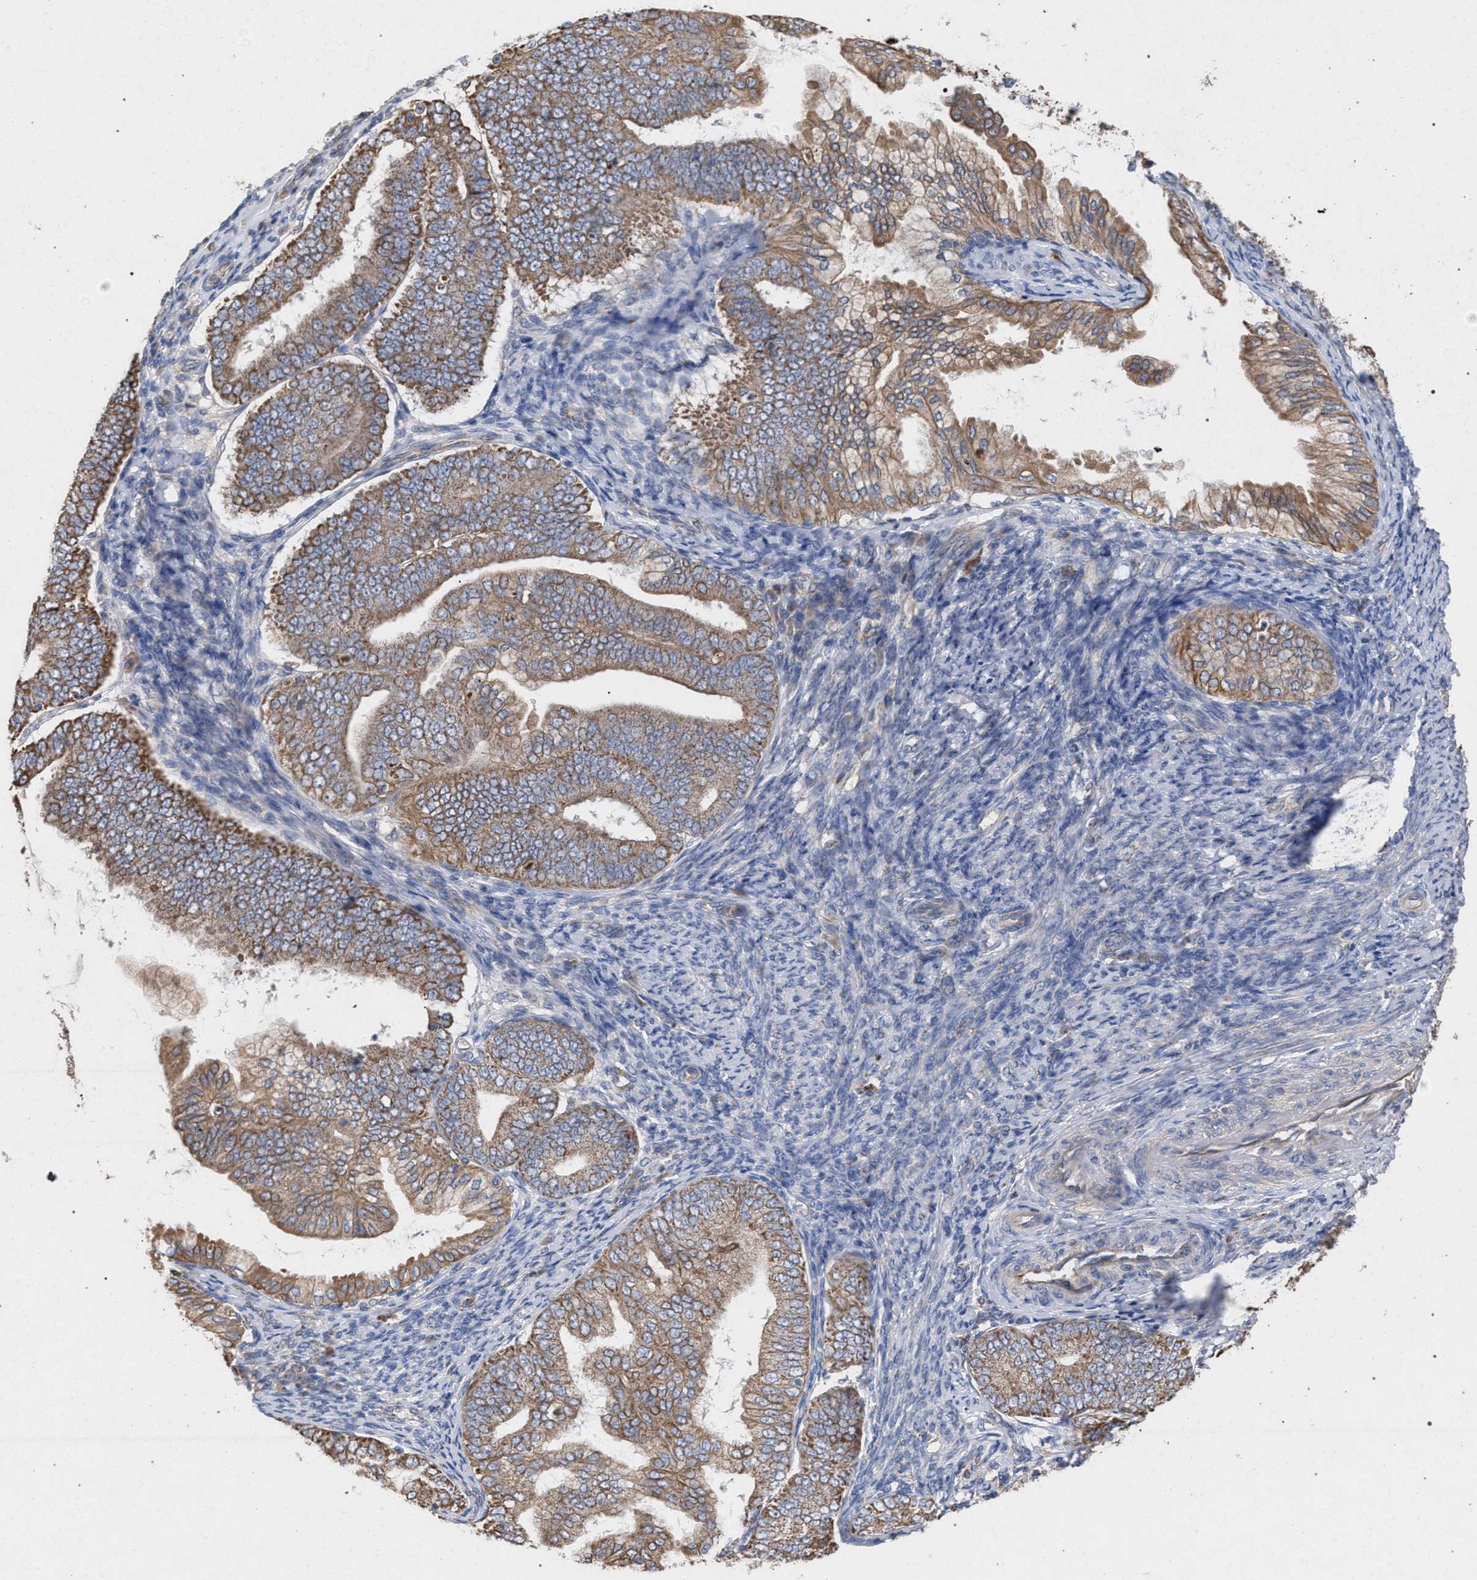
{"staining": {"intensity": "moderate", "quantity": ">75%", "location": "cytoplasmic/membranous"}, "tissue": "endometrial cancer", "cell_type": "Tumor cells", "image_type": "cancer", "snomed": [{"axis": "morphology", "description": "Adenocarcinoma, NOS"}, {"axis": "topography", "description": "Endometrium"}], "caption": "Protein analysis of endometrial cancer tissue reveals moderate cytoplasmic/membranous expression in approximately >75% of tumor cells. (Stains: DAB (3,3'-diaminobenzidine) in brown, nuclei in blue, Microscopy: brightfield microscopy at high magnification).", "gene": "BCL2L12", "patient": {"sex": "female", "age": 63}}